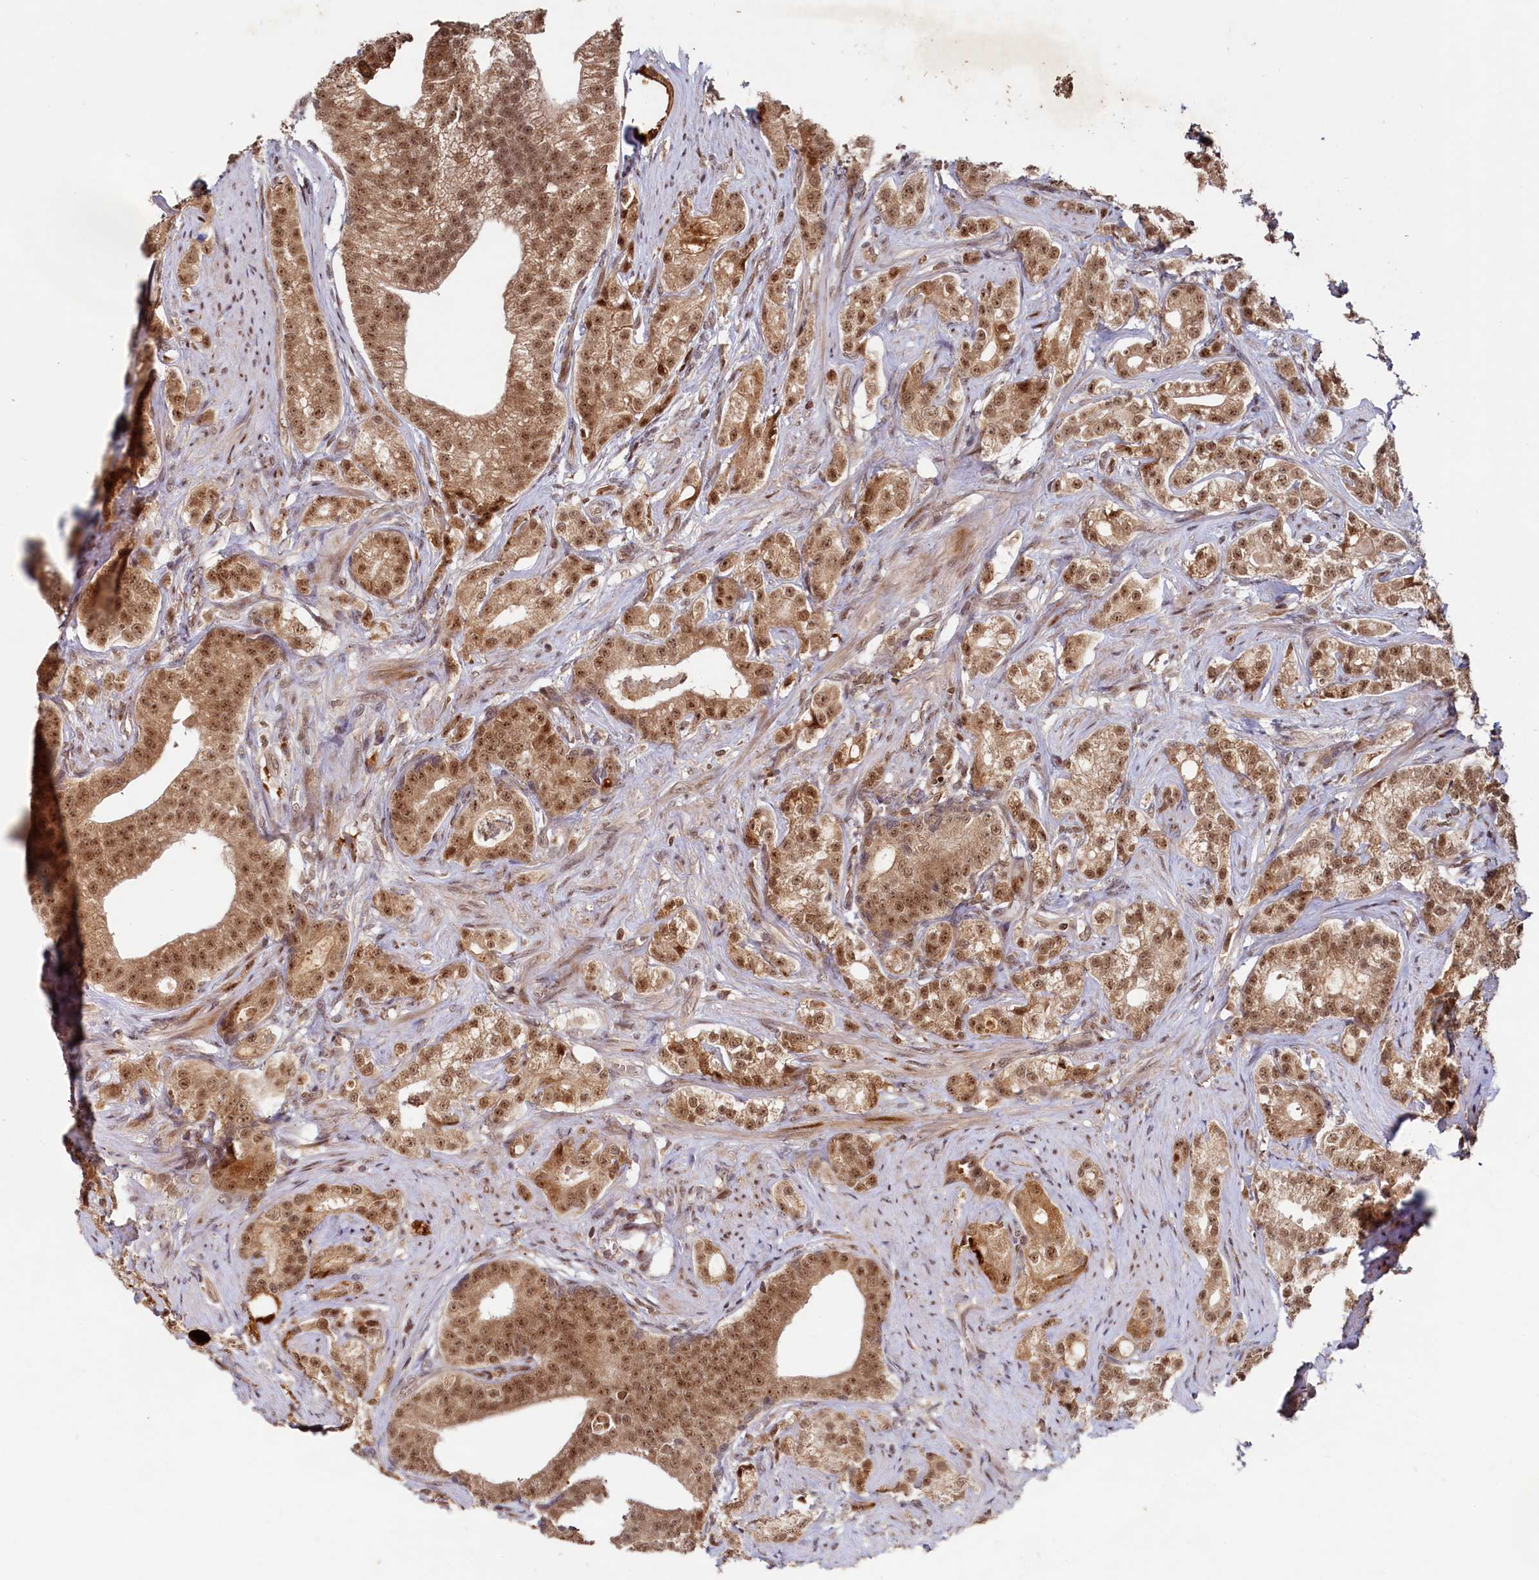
{"staining": {"intensity": "moderate", "quantity": ">75%", "location": "cytoplasmic/membranous,nuclear"}, "tissue": "prostate cancer", "cell_type": "Tumor cells", "image_type": "cancer", "snomed": [{"axis": "morphology", "description": "Adenocarcinoma, Low grade"}, {"axis": "topography", "description": "Prostate"}], "caption": "Tumor cells demonstrate medium levels of moderate cytoplasmic/membranous and nuclear positivity in approximately >75% of cells in low-grade adenocarcinoma (prostate).", "gene": "TRAPPC4", "patient": {"sex": "male", "age": 71}}